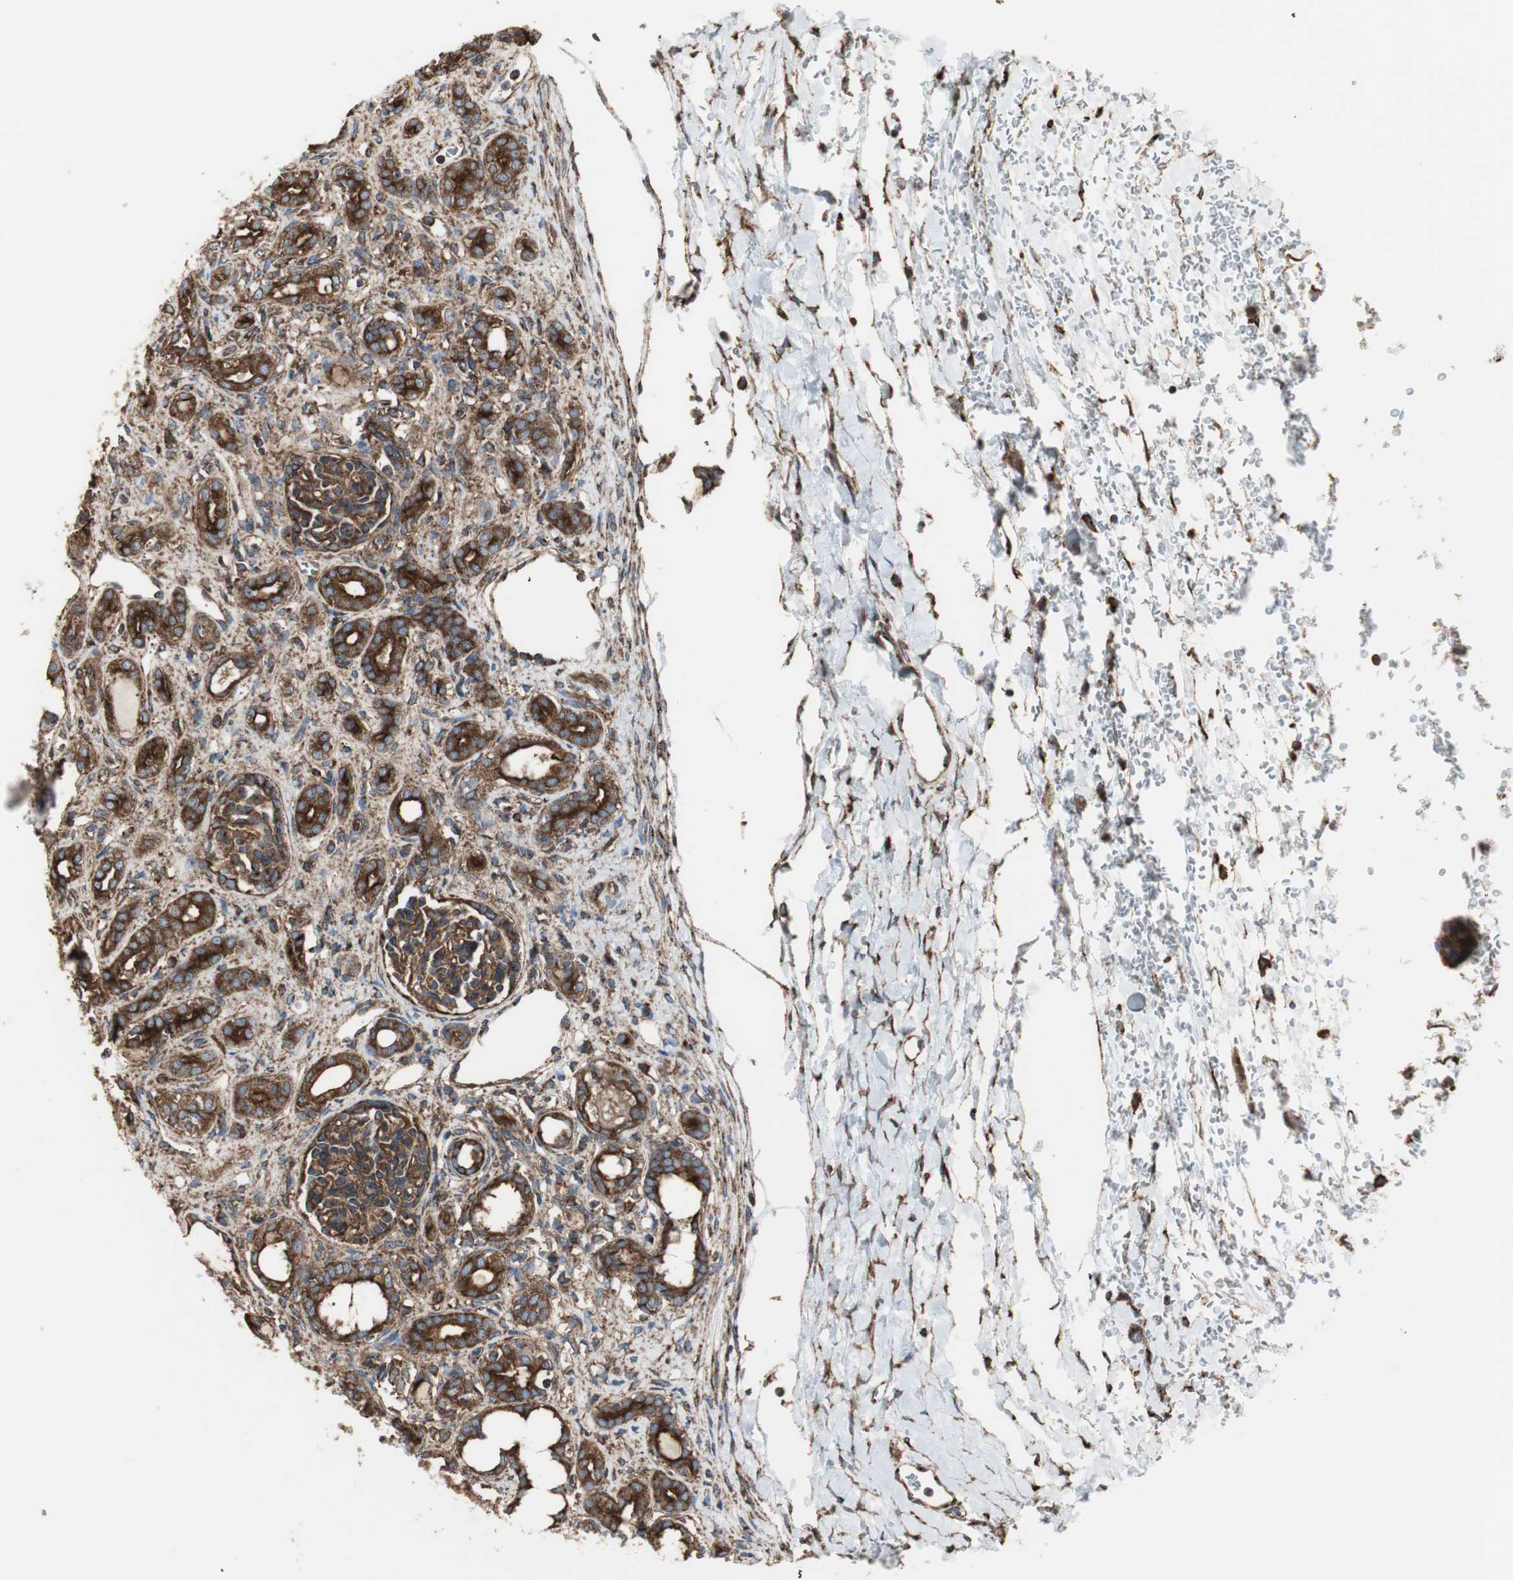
{"staining": {"intensity": "strong", "quantity": ">75%", "location": "cytoplasmic/membranous"}, "tissue": "kidney", "cell_type": "Cells in glomeruli", "image_type": "normal", "snomed": [{"axis": "morphology", "description": "Normal tissue, NOS"}, {"axis": "topography", "description": "Kidney"}], "caption": "Immunohistochemical staining of normal human kidney exhibits strong cytoplasmic/membranous protein positivity in about >75% of cells in glomeruli.", "gene": "H6PD", "patient": {"sex": "male", "age": 7}}